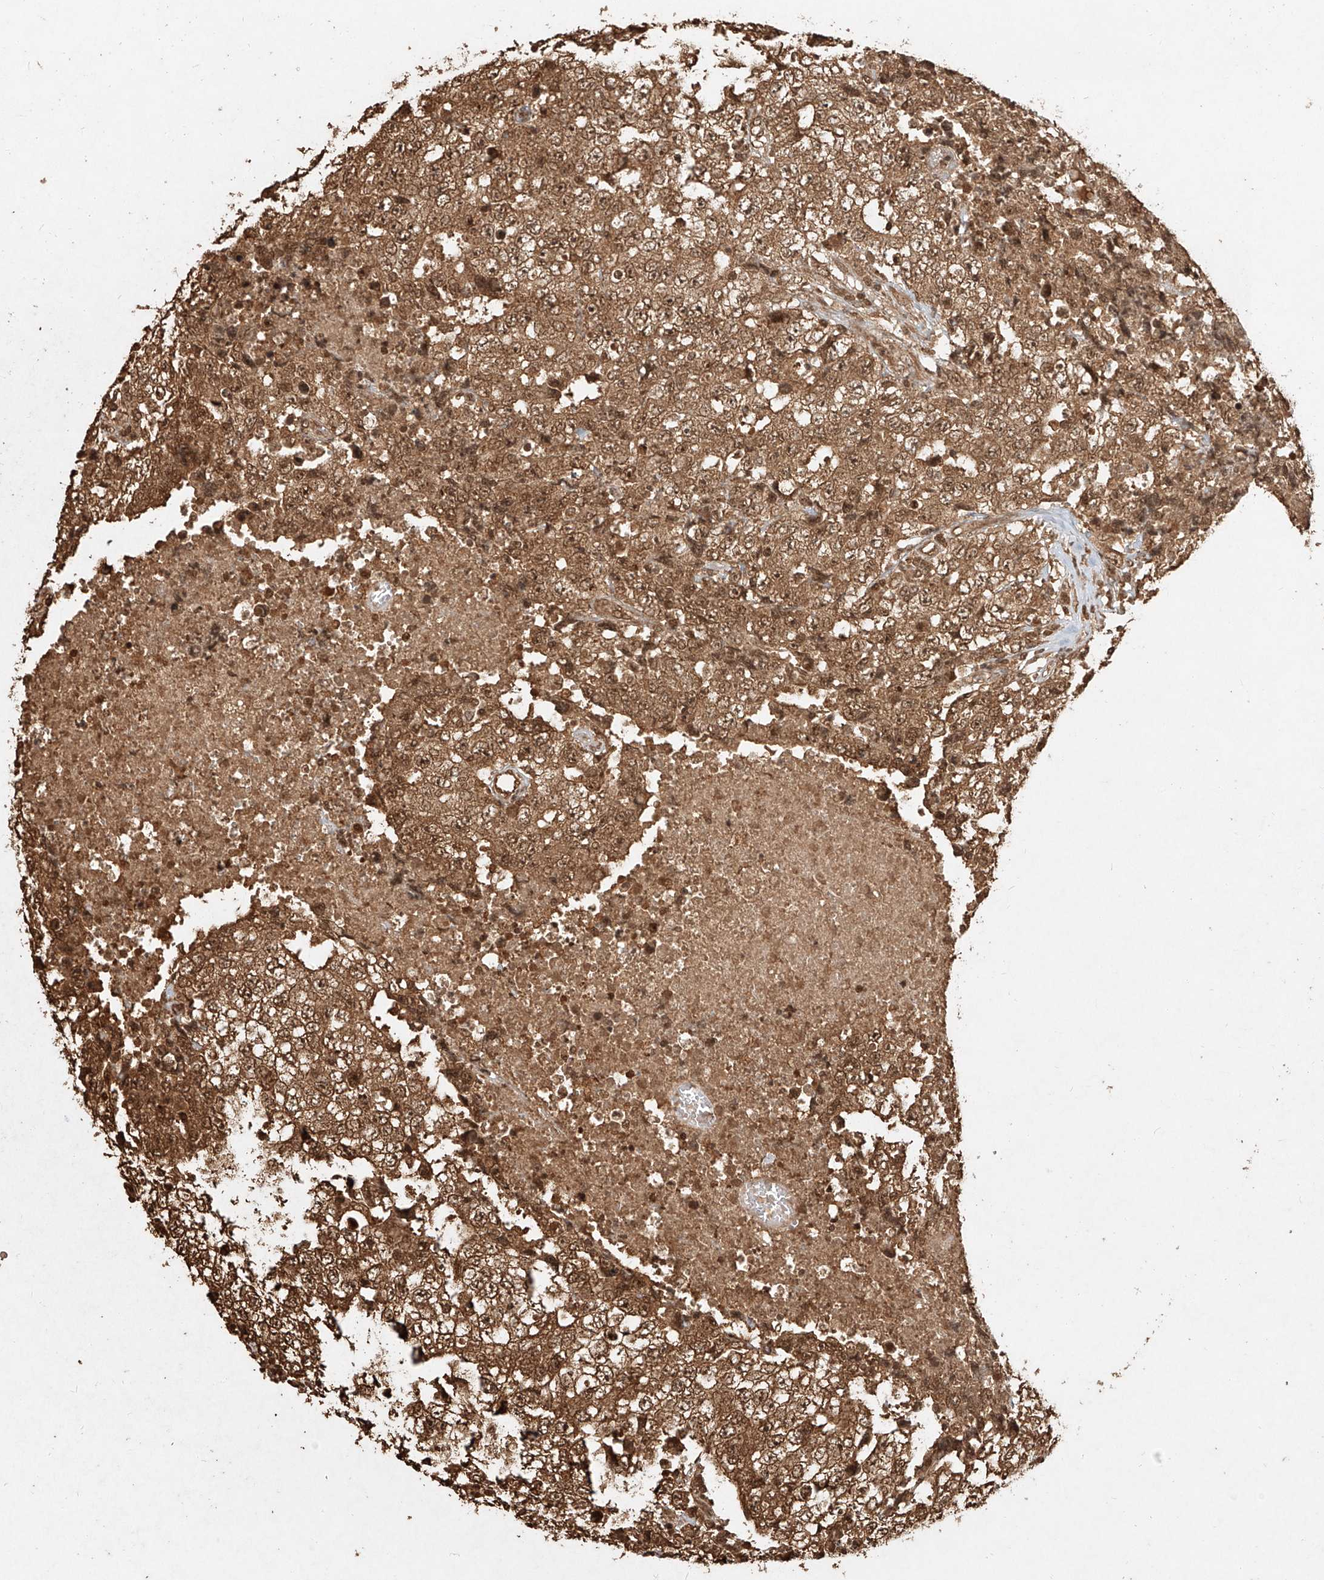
{"staining": {"intensity": "strong", "quantity": ">75%", "location": "cytoplasmic/membranous,nuclear"}, "tissue": "testis cancer", "cell_type": "Tumor cells", "image_type": "cancer", "snomed": [{"axis": "morphology", "description": "Necrosis, NOS"}, {"axis": "morphology", "description": "Carcinoma, Embryonal, NOS"}, {"axis": "topography", "description": "Testis"}], "caption": "A high amount of strong cytoplasmic/membranous and nuclear expression is seen in about >75% of tumor cells in testis embryonal carcinoma tissue.", "gene": "UBE2K", "patient": {"sex": "male", "age": 19}}